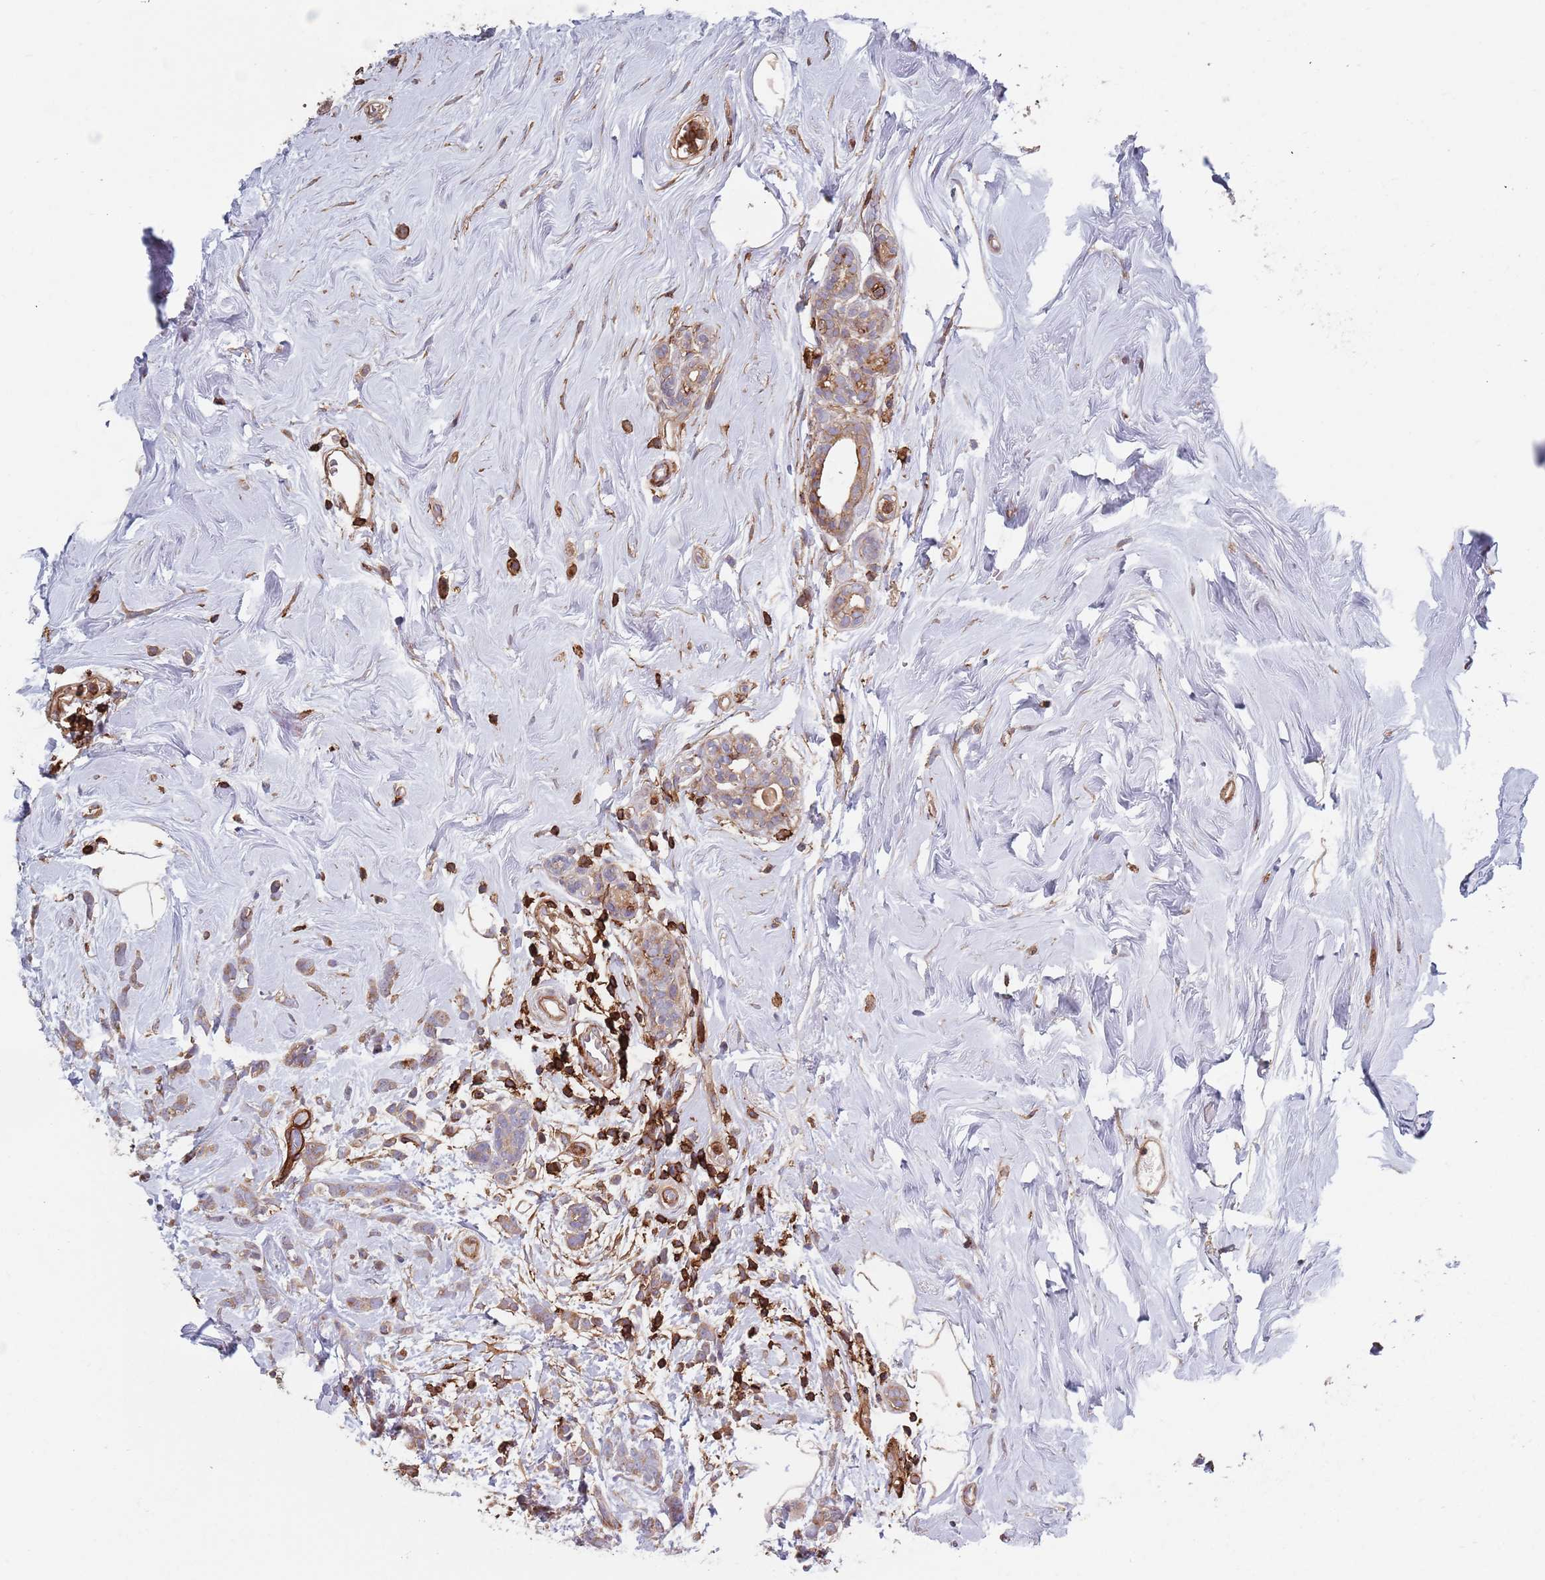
{"staining": {"intensity": "weak", "quantity": "25%-75%", "location": "cytoplasmic/membranous"}, "tissue": "breast cancer", "cell_type": "Tumor cells", "image_type": "cancer", "snomed": [{"axis": "morphology", "description": "Lobular carcinoma"}, {"axis": "topography", "description": "Breast"}], "caption": "An immunohistochemistry (IHC) photomicrograph of tumor tissue is shown. Protein staining in brown highlights weak cytoplasmic/membranous positivity in breast lobular carcinoma within tumor cells.", "gene": "RNF144A", "patient": {"sex": "female", "age": 58}}